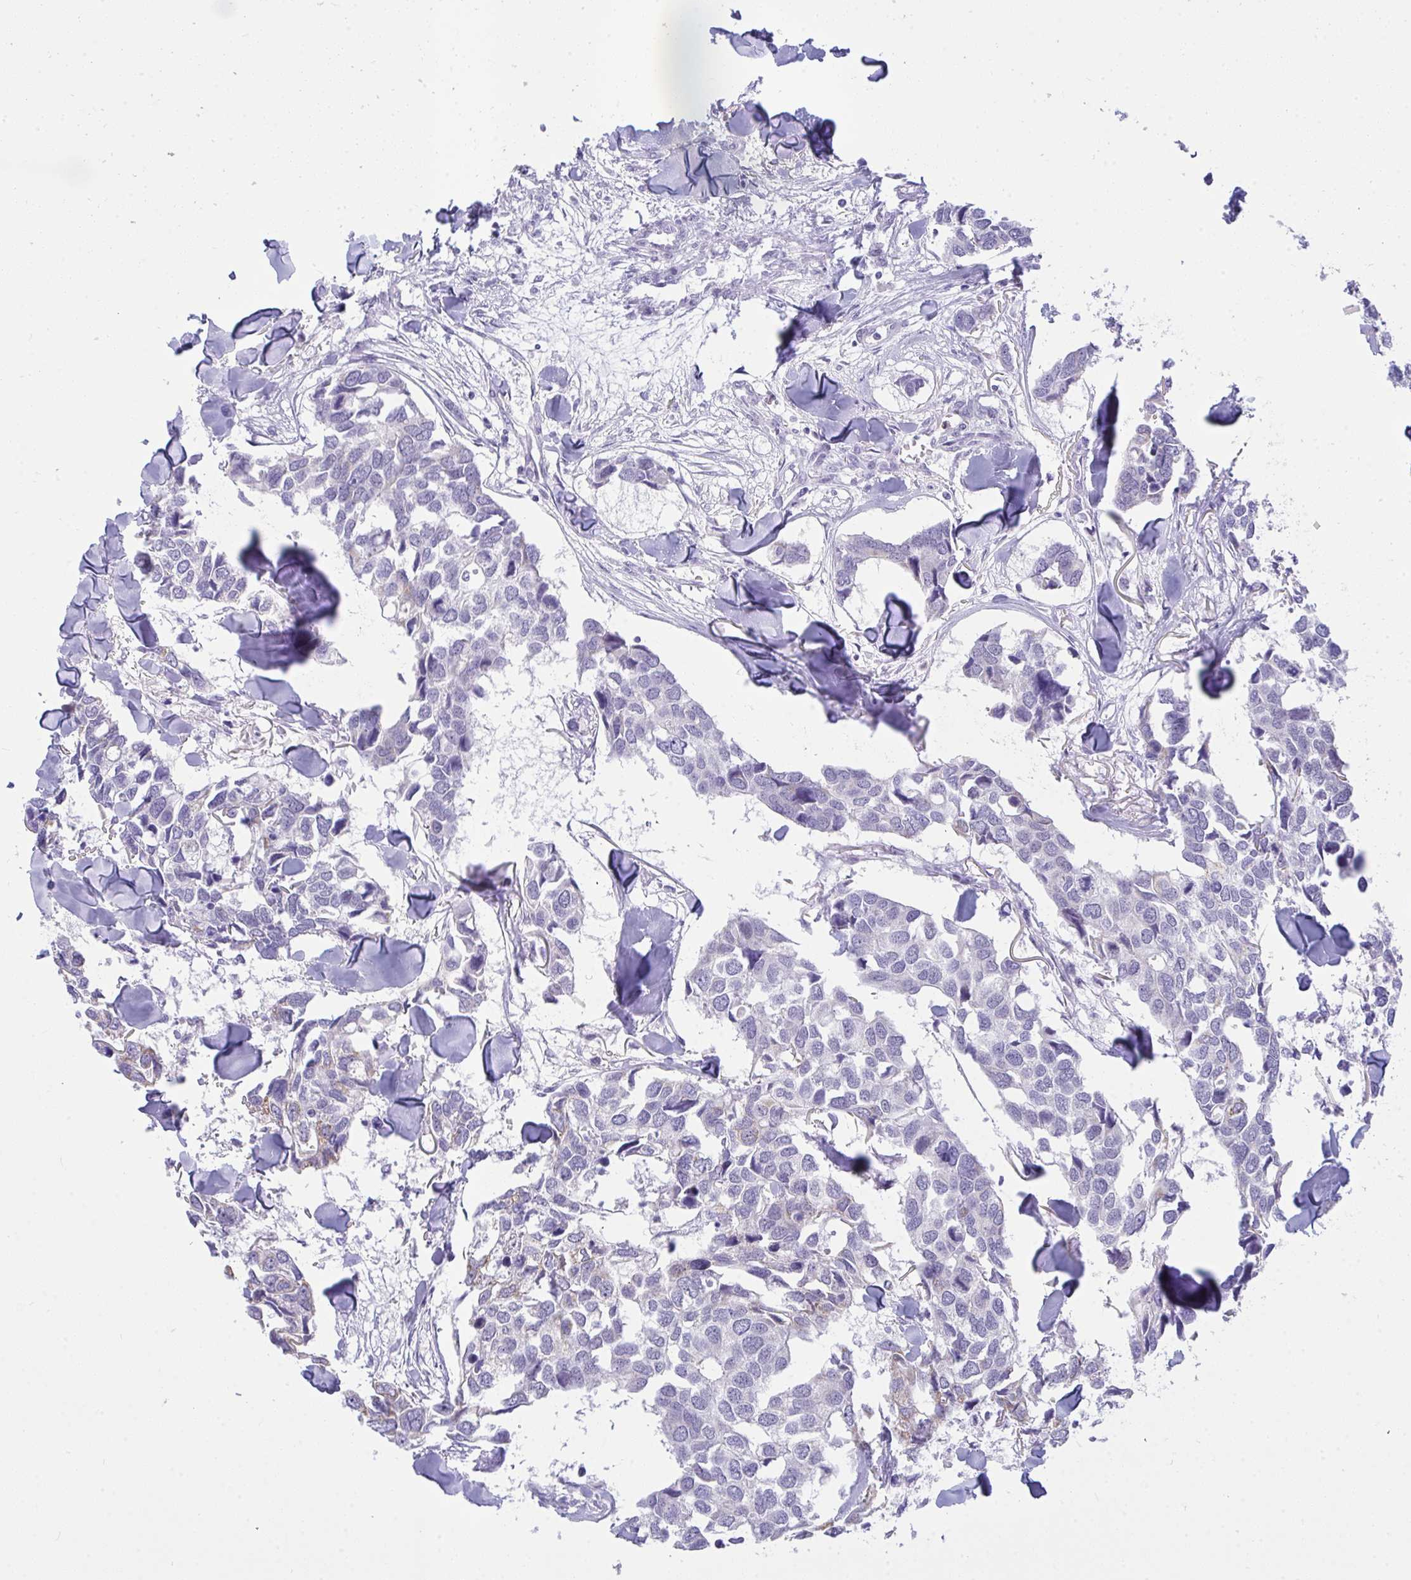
{"staining": {"intensity": "negative", "quantity": "none", "location": "none"}, "tissue": "breast cancer", "cell_type": "Tumor cells", "image_type": "cancer", "snomed": [{"axis": "morphology", "description": "Duct carcinoma"}, {"axis": "topography", "description": "Breast"}], "caption": "This histopathology image is of breast cancer stained with immunohistochemistry (IHC) to label a protein in brown with the nuclei are counter-stained blue. There is no expression in tumor cells.", "gene": "PLA2G12B", "patient": {"sex": "female", "age": 83}}